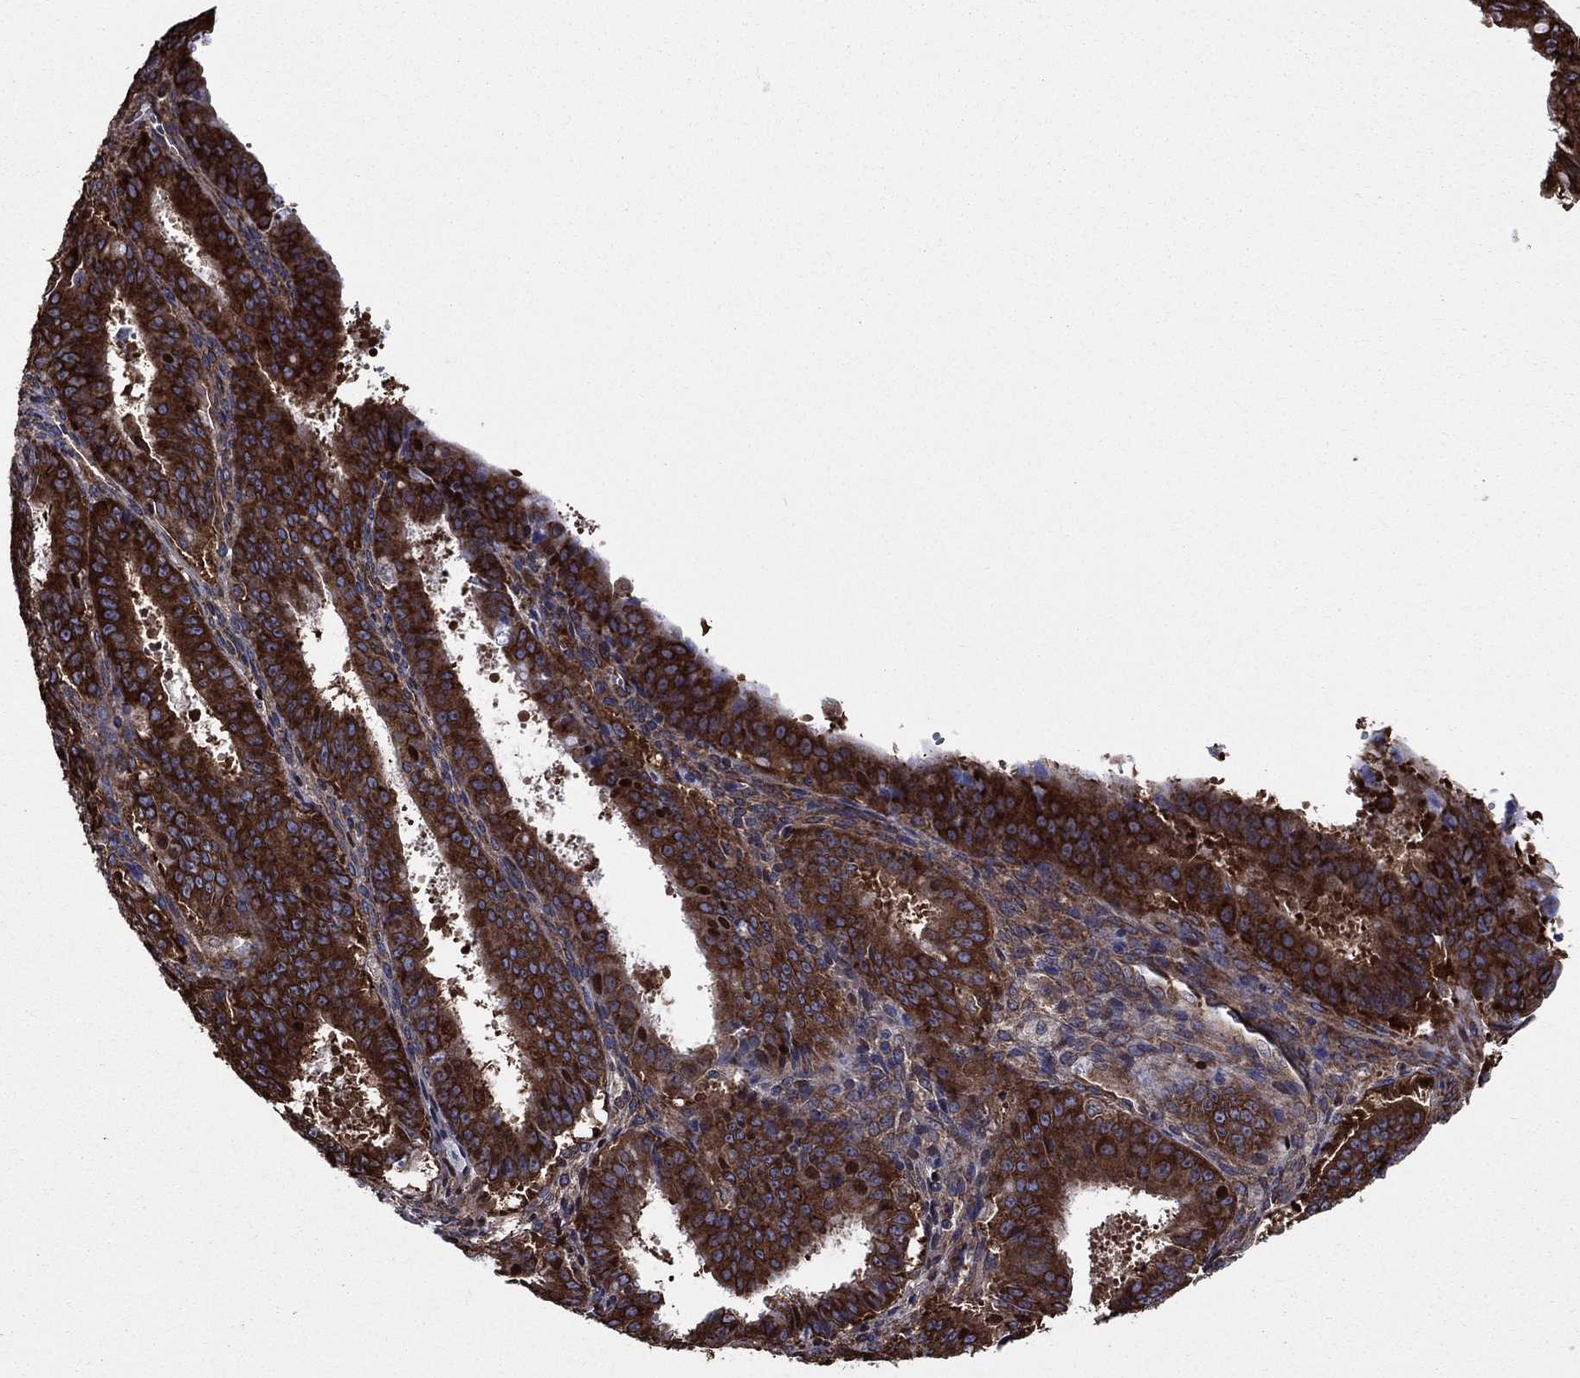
{"staining": {"intensity": "strong", "quantity": ">75%", "location": "cytoplasmic/membranous"}, "tissue": "ovarian cancer", "cell_type": "Tumor cells", "image_type": "cancer", "snomed": [{"axis": "morphology", "description": "Carcinoma, endometroid"}, {"axis": "topography", "description": "Ovary"}], "caption": "This photomicrograph reveals immunohistochemistry staining of human endometroid carcinoma (ovarian), with high strong cytoplasmic/membranous positivity in about >75% of tumor cells.", "gene": "YBX1", "patient": {"sex": "female", "age": 42}}